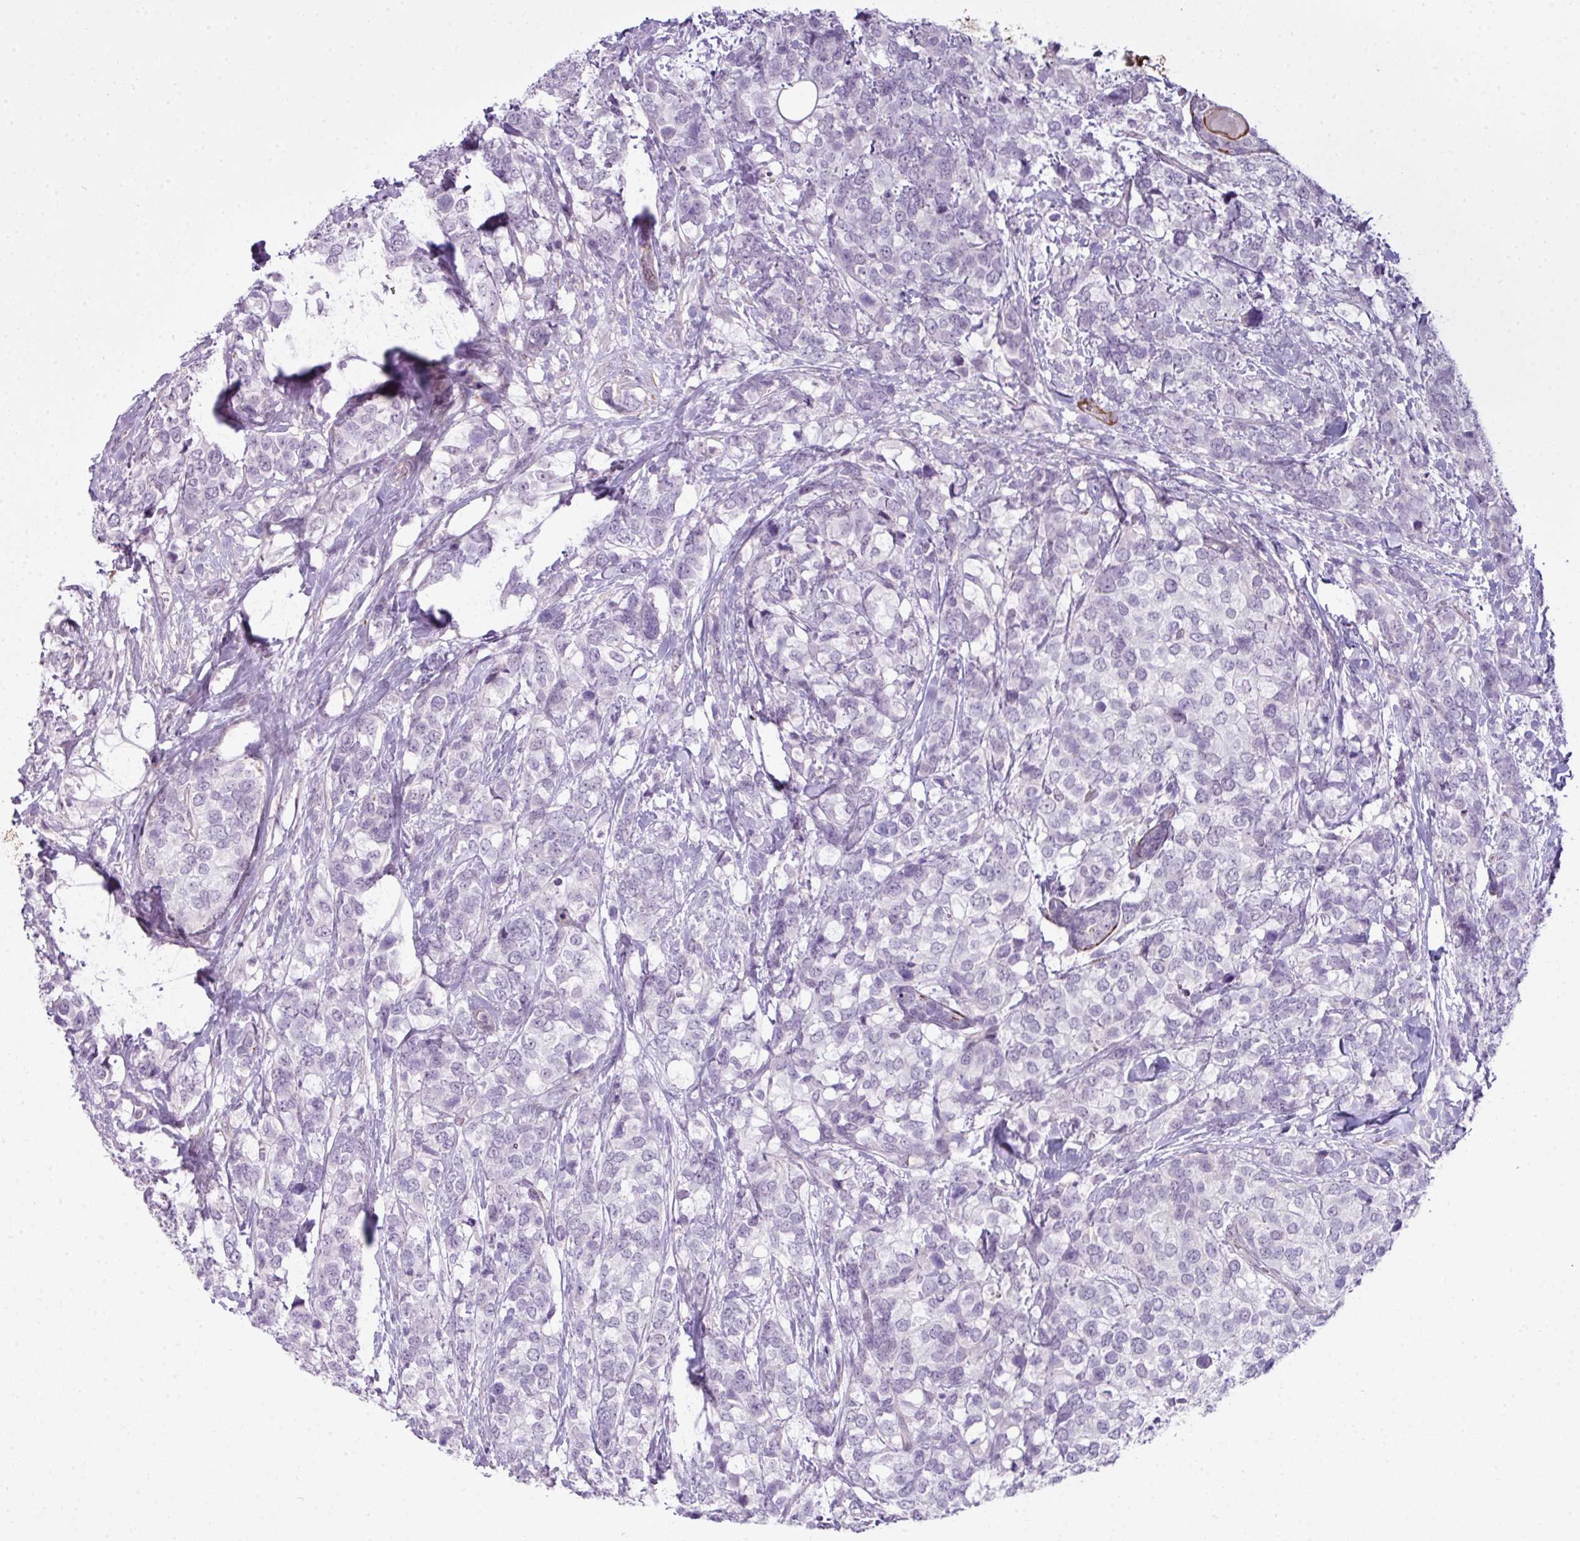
{"staining": {"intensity": "negative", "quantity": "none", "location": "none"}, "tissue": "breast cancer", "cell_type": "Tumor cells", "image_type": "cancer", "snomed": [{"axis": "morphology", "description": "Lobular carcinoma"}, {"axis": "topography", "description": "Breast"}], "caption": "A high-resolution micrograph shows immunohistochemistry staining of breast cancer, which demonstrates no significant expression in tumor cells. (Brightfield microscopy of DAB (3,3'-diaminobenzidine) immunohistochemistry (IHC) at high magnification).", "gene": "ZNF688", "patient": {"sex": "female", "age": 59}}